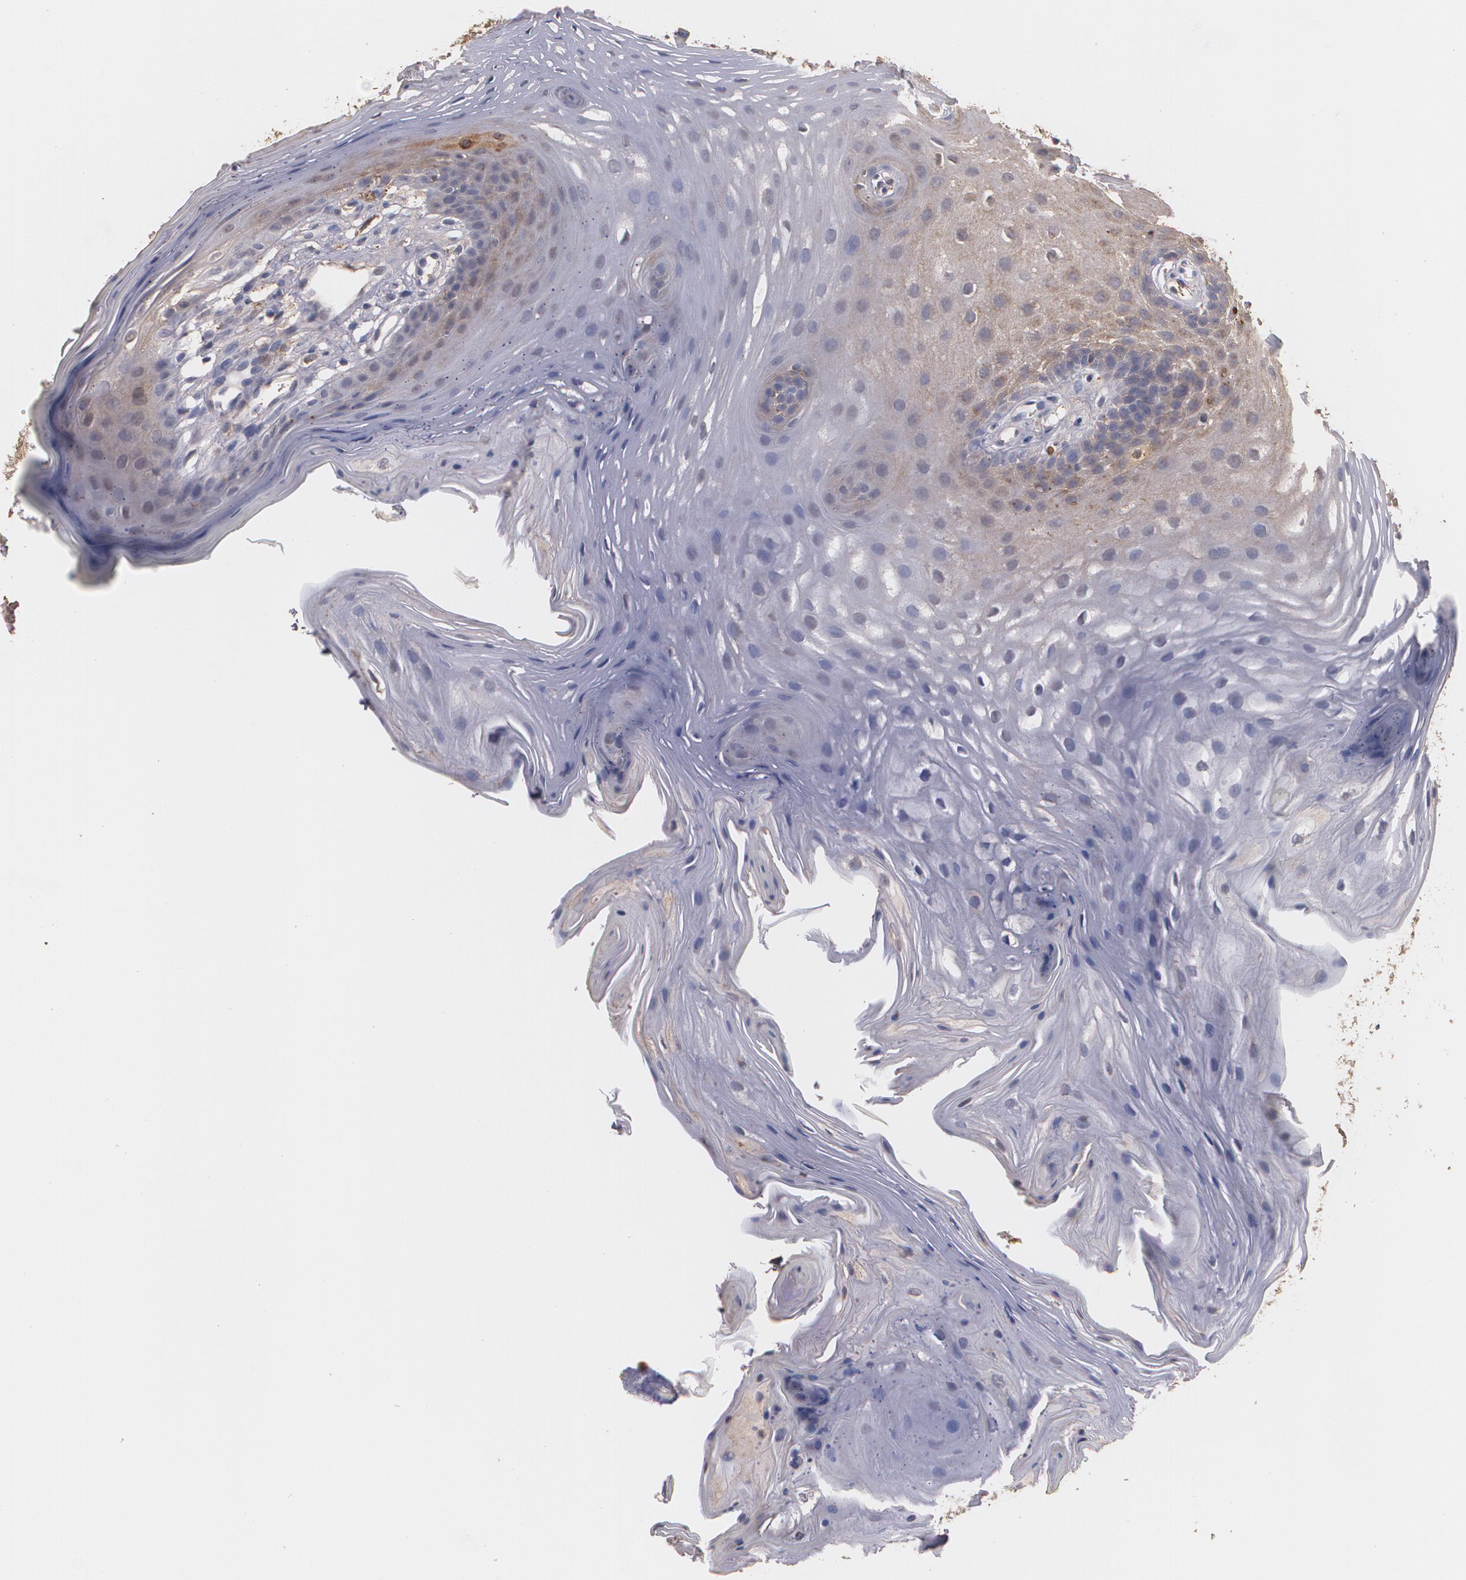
{"staining": {"intensity": "weak", "quantity": "25%-75%", "location": "cytoplasmic/membranous"}, "tissue": "oral mucosa", "cell_type": "Squamous epithelial cells", "image_type": "normal", "snomed": [{"axis": "morphology", "description": "Normal tissue, NOS"}, {"axis": "topography", "description": "Oral tissue"}], "caption": "Oral mucosa stained for a protein exhibits weak cytoplasmic/membranous positivity in squamous epithelial cells. The protein of interest is shown in brown color, while the nuclei are stained blue.", "gene": "PTS", "patient": {"sex": "male", "age": 62}}